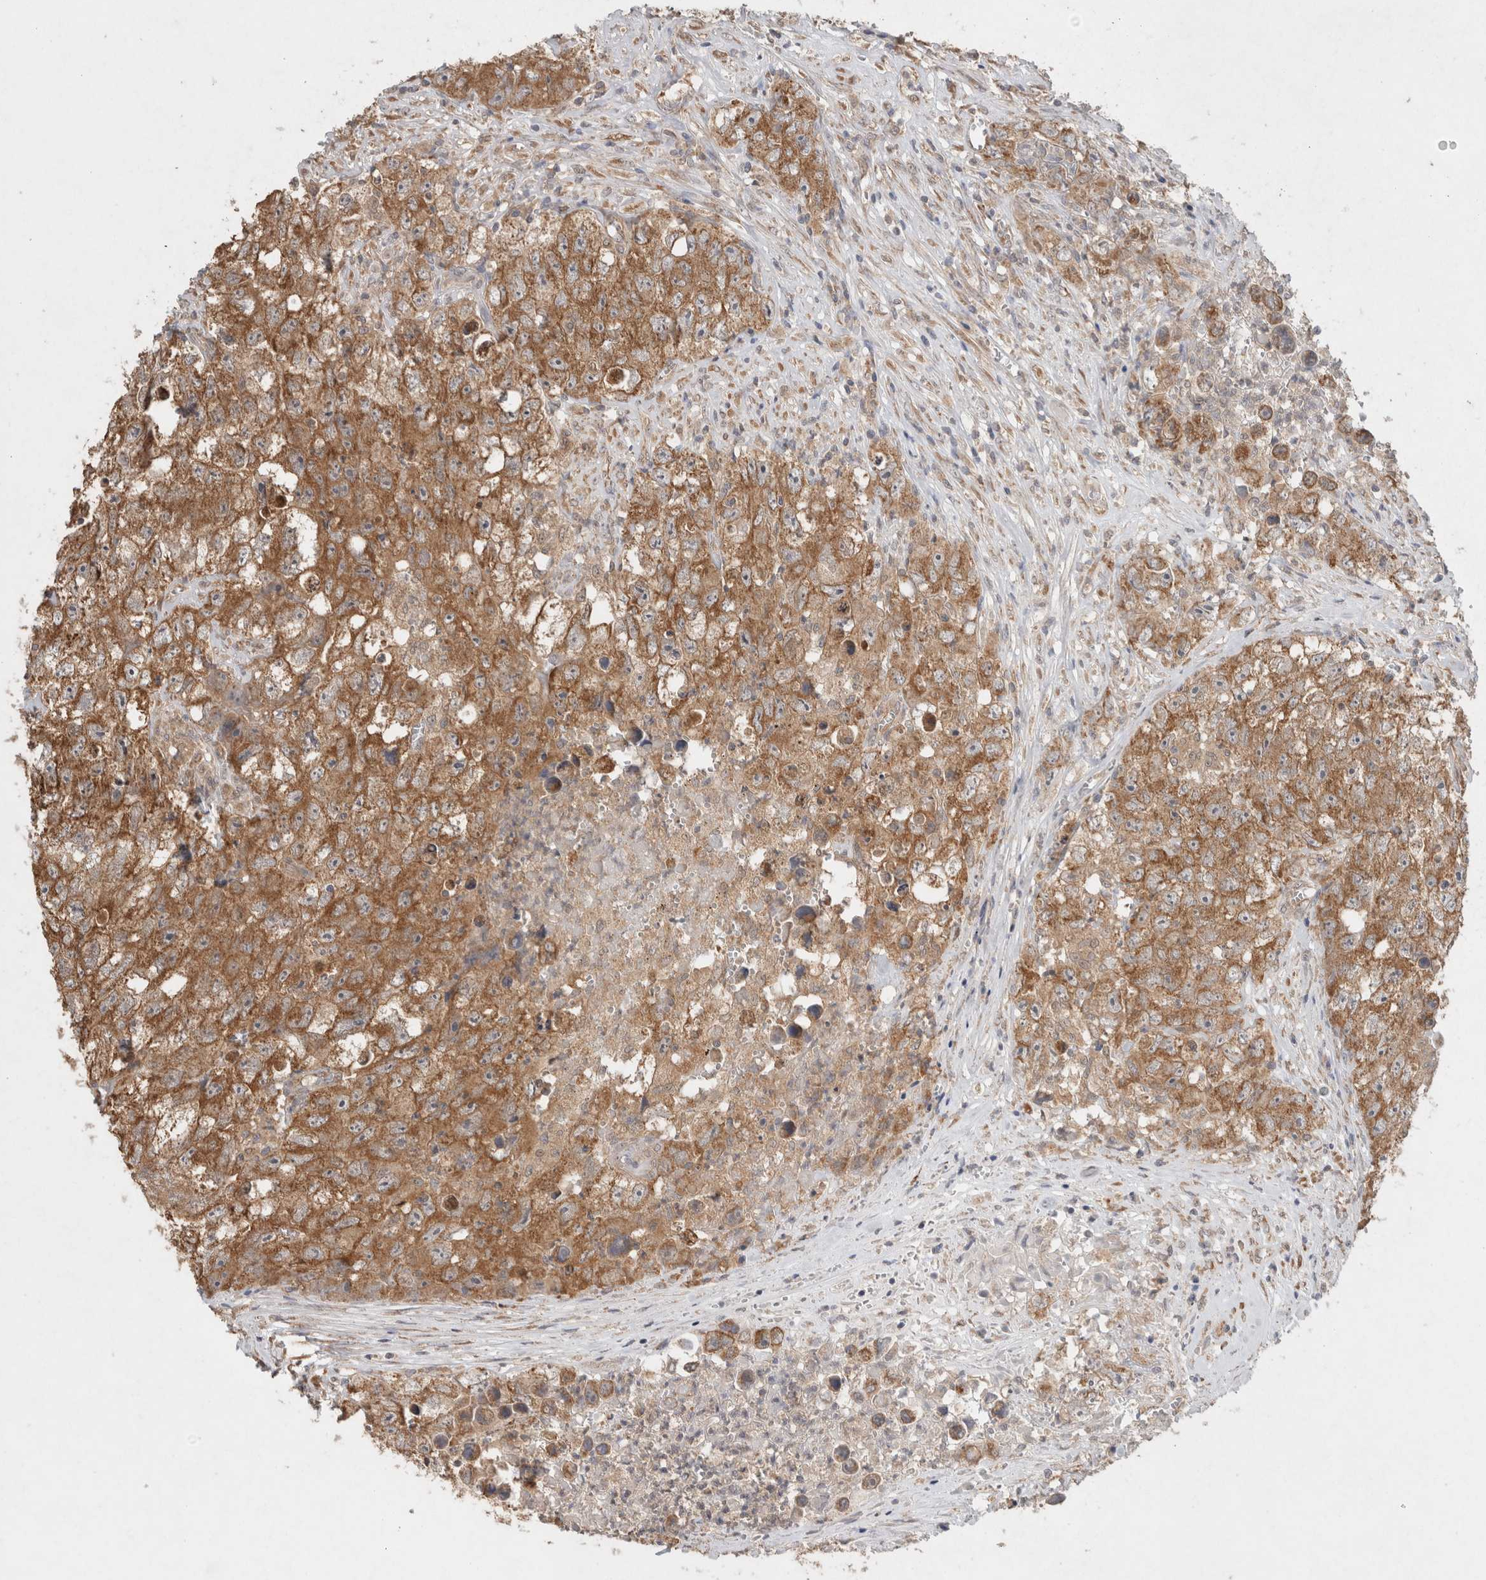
{"staining": {"intensity": "moderate", "quantity": ">75%", "location": "cytoplasmic/membranous"}, "tissue": "testis cancer", "cell_type": "Tumor cells", "image_type": "cancer", "snomed": [{"axis": "morphology", "description": "Seminoma, NOS"}, {"axis": "morphology", "description": "Carcinoma, Embryonal, NOS"}, {"axis": "topography", "description": "Testis"}], "caption": "The photomicrograph exhibits staining of embryonal carcinoma (testis), revealing moderate cytoplasmic/membranous protein positivity (brown color) within tumor cells.", "gene": "RAB14", "patient": {"sex": "male", "age": 43}}